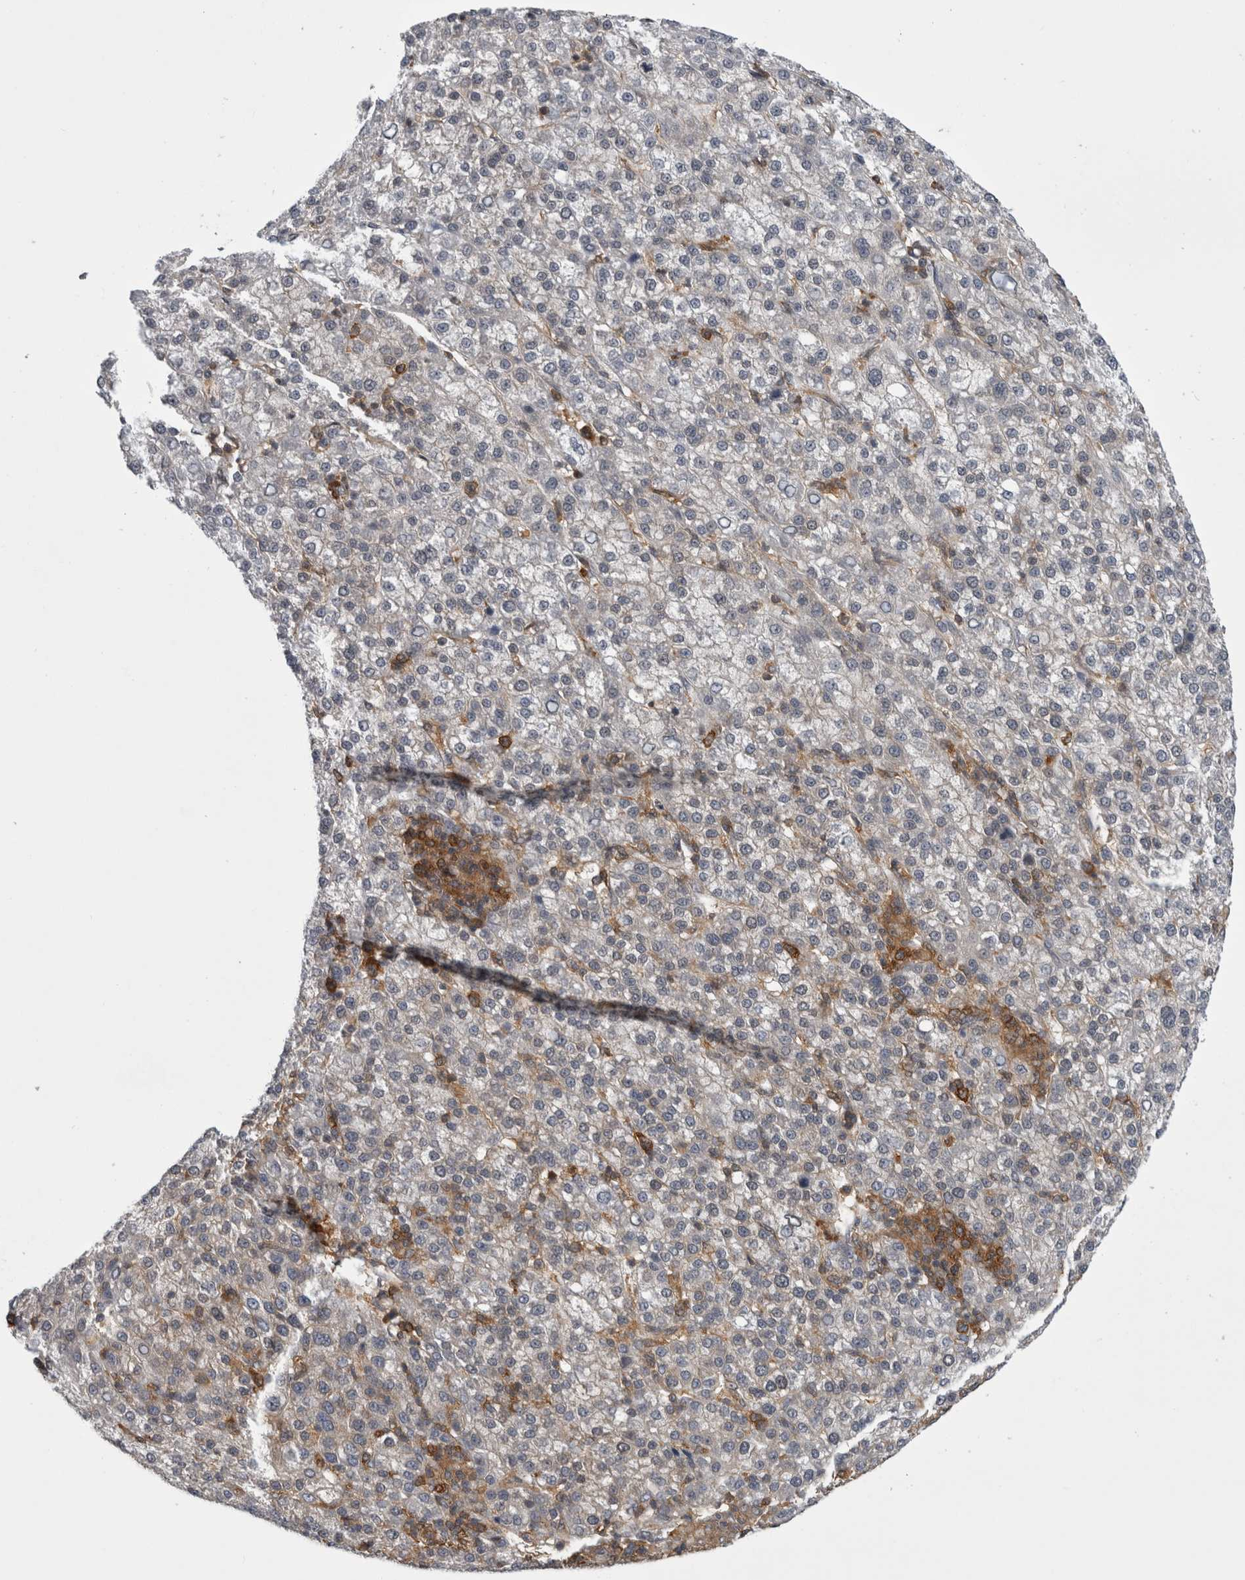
{"staining": {"intensity": "negative", "quantity": "none", "location": "none"}, "tissue": "liver cancer", "cell_type": "Tumor cells", "image_type": "cancer", "snomed": [{"axis": "morphology", "description": "Carcinoma, Hepatocellular, NOS"}, {"axis": "topography", "description": "Liver"}], "caption": "Tumor cells are negative for protein expression in human liver hepatocellular carcinoma.", "gene": "CACYBP", "patient": {"sex": "female", "age": 58}}